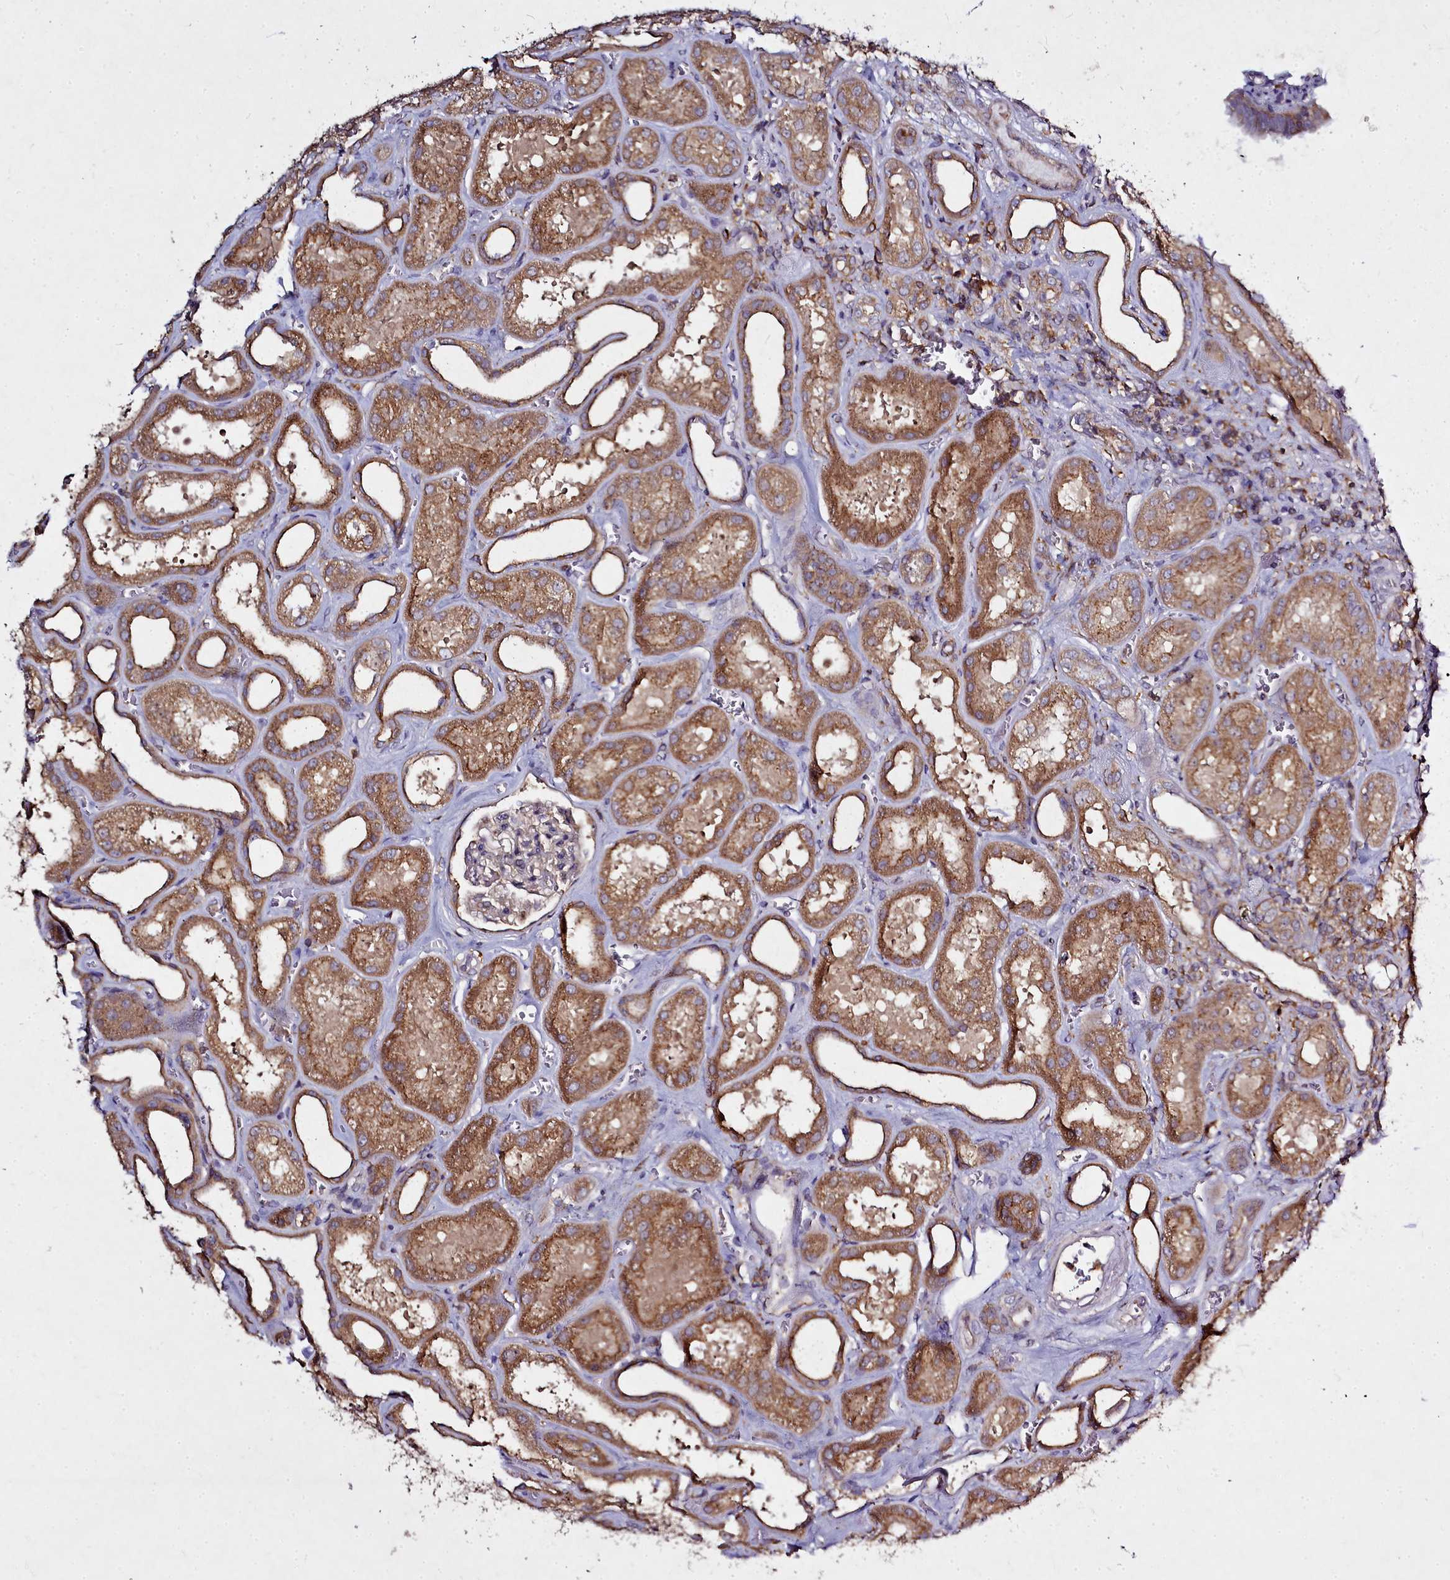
{"staining": {"intensity": "weak", "quantity": "<25%", "location": "cytoplasmic/membranous"}, "tissue": "kidney", "cell_type": "Cells in glomeruli", "image_type": "normal", "snomed": [{"axis": "morphology", "description": "Normal tissue, NOS"}, {"axis": "morphology", "description": "Adenocarcinoma, NOS"}, {"axis": "topography", "description": "Kidney"}], "caption": "Kidney stained for a protein using IHC shows no staining cells in glomeruli.", "gene": "NCKAP1L", "patient": {"sex": "female", "age": 68}}